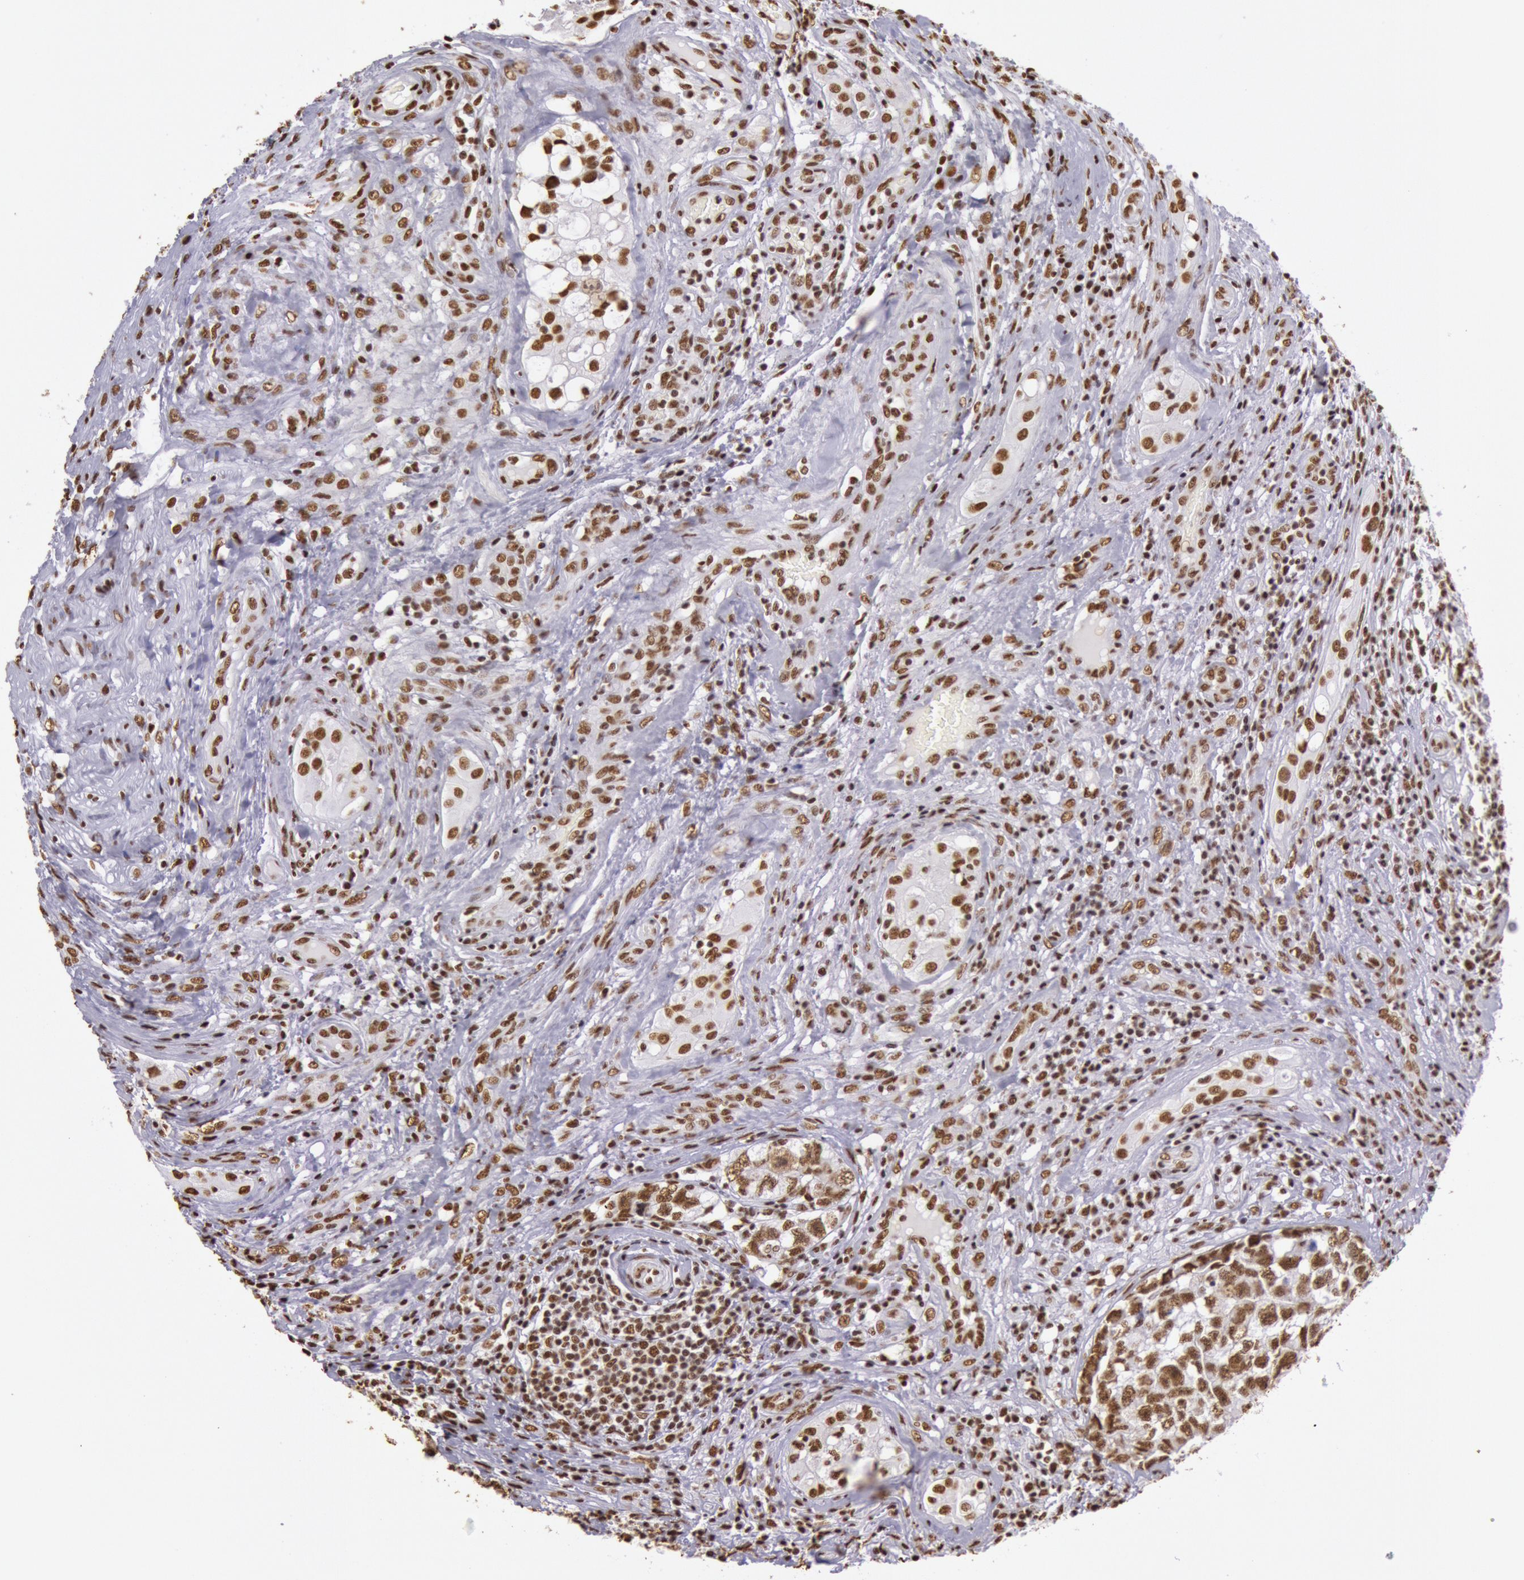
{"staining": {"intensity": "moderate", "quantity": ">75%", "location": "nuclear"}, "tissue": "testis cancer", "cell_type": "Tumor cells", "image_type": "cancer", "snomed": [{"axis": "morphology", "description": "Carcinoma, Embryonal, NOS"}, {"axis": "topography", "description": "Testis"}], "caption": "IHC photomicrograph of human testis cancer stained for a protein (brown), which reveals medium levels of moderate nuclear expression in approximately >75% of tumor cells.", "gene": "HNRNPH2", "patient": {"sex": "male", "age": 31}}